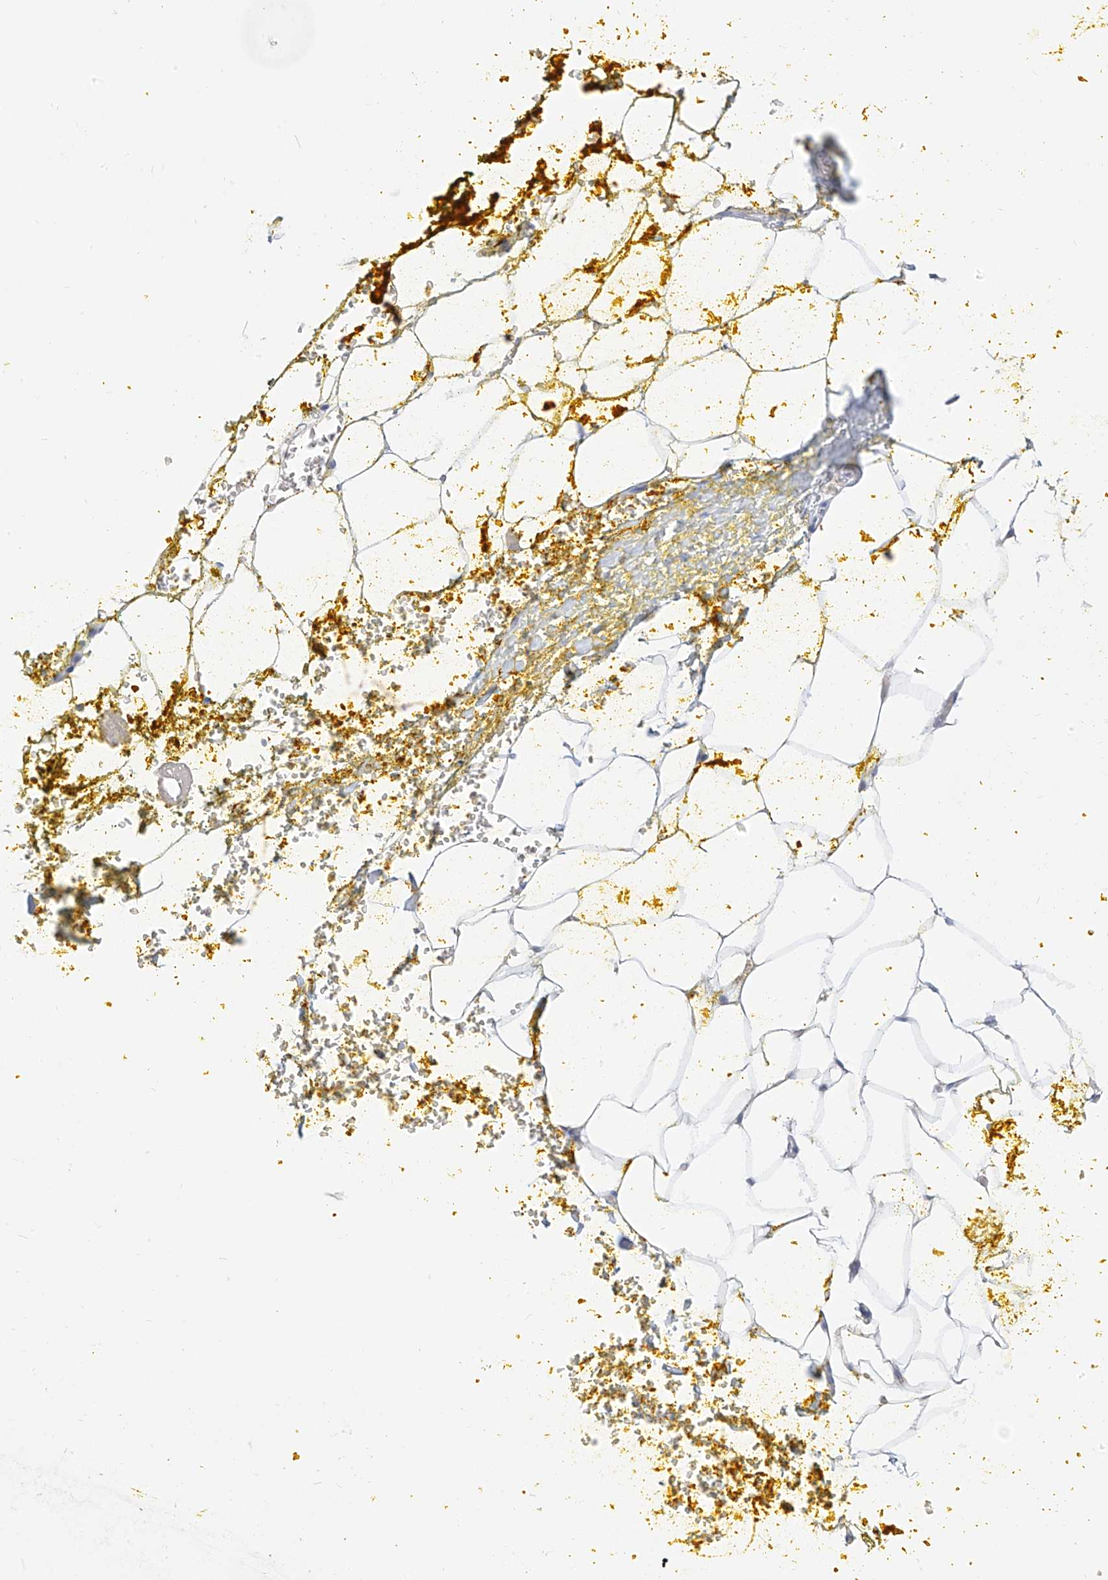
{"staining": {"intensity": "negative", "quantity": "none", "location": "none"}, "tissue": "adipose tissue", "cell_type": "Adipocytes", "image_type": "normal", "snomed": [{"axis": "morphology", "description": "Normal tissue, NOS"}, {"axis": "morphology", "description": "Adenocarcinoma, Low grade"}, {"axis": "topography", "description": "Prostate"}, {"axis": "topography", "description": "Peripheral nerve tissue"}], "caption": "IHC of normal human adipose tissue demonstrates no staining in adipocytes. (DAB IHC, high magnification).", "gene": "RASA2", "patient": {"sex": "male", "age": 63}}